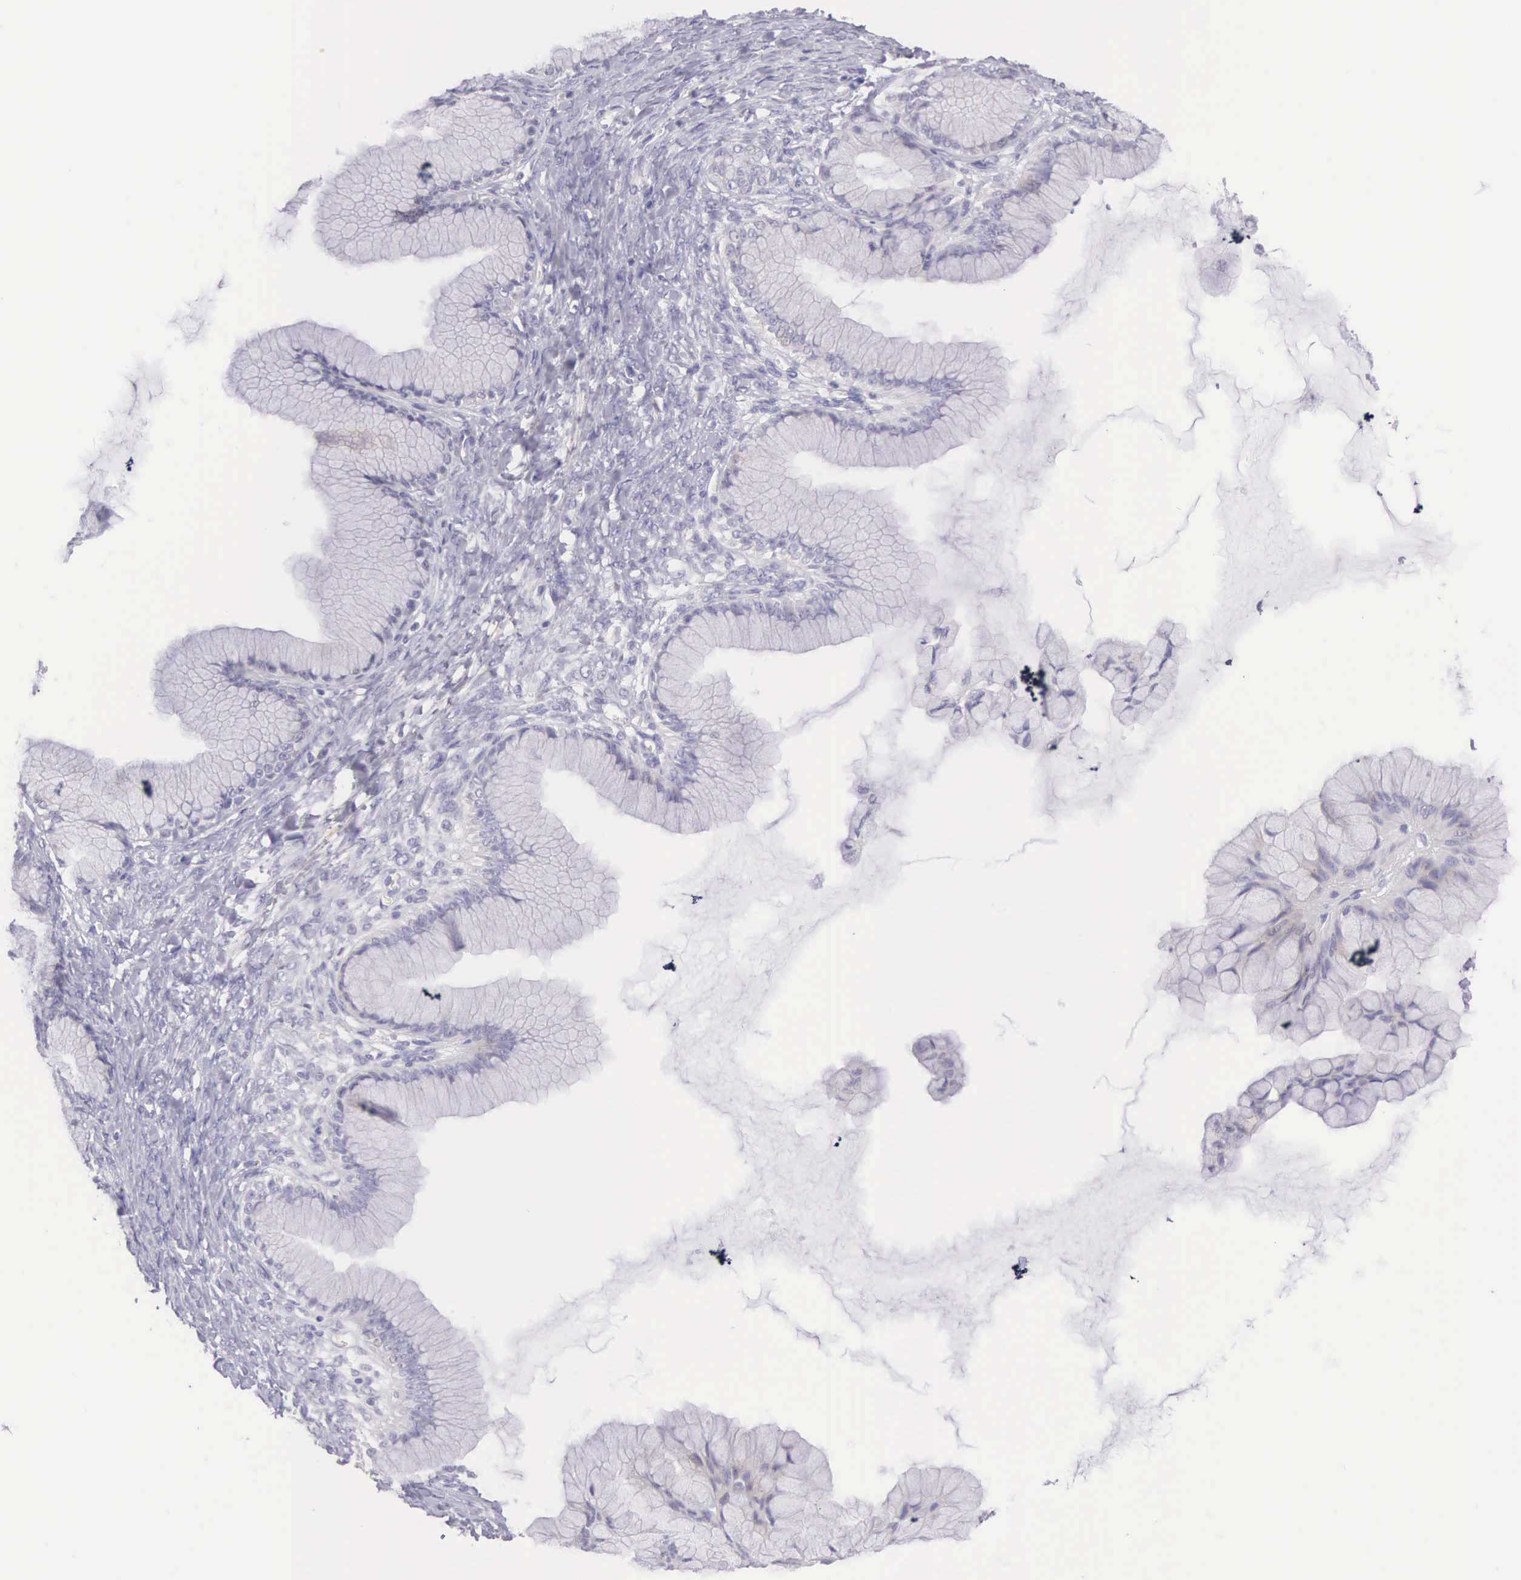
{"staining": {"intensity": "weak", "quantity": "<25%", "location": "cytoplasmic/membranous"}, "tissue": "ovarian cancer", "cell_type": "Tumor cells", "image_type": "cancer", "snomed": [{"axis": "morphology", "description": "Cystadenocarcinoma, mucinous, NOS"}, {"axis": "topography", "description": "Ovary"}], "caption": "An immunohistochemistry (IHC) histopathology image of mucinous cystadenocarcinoma (ovarian) is shown. There is no staining in tumor cells of mucinous cystadenocarcinoma (ovarian). (Stains: DAB (3,3'-diaminobenzidine) IHC with hematoxylin counter stain, Microscopy: brightfield microscopy at high magnification).", "gene": "ARFGAP3", "patient": {"sex": "female", "age": 41}}